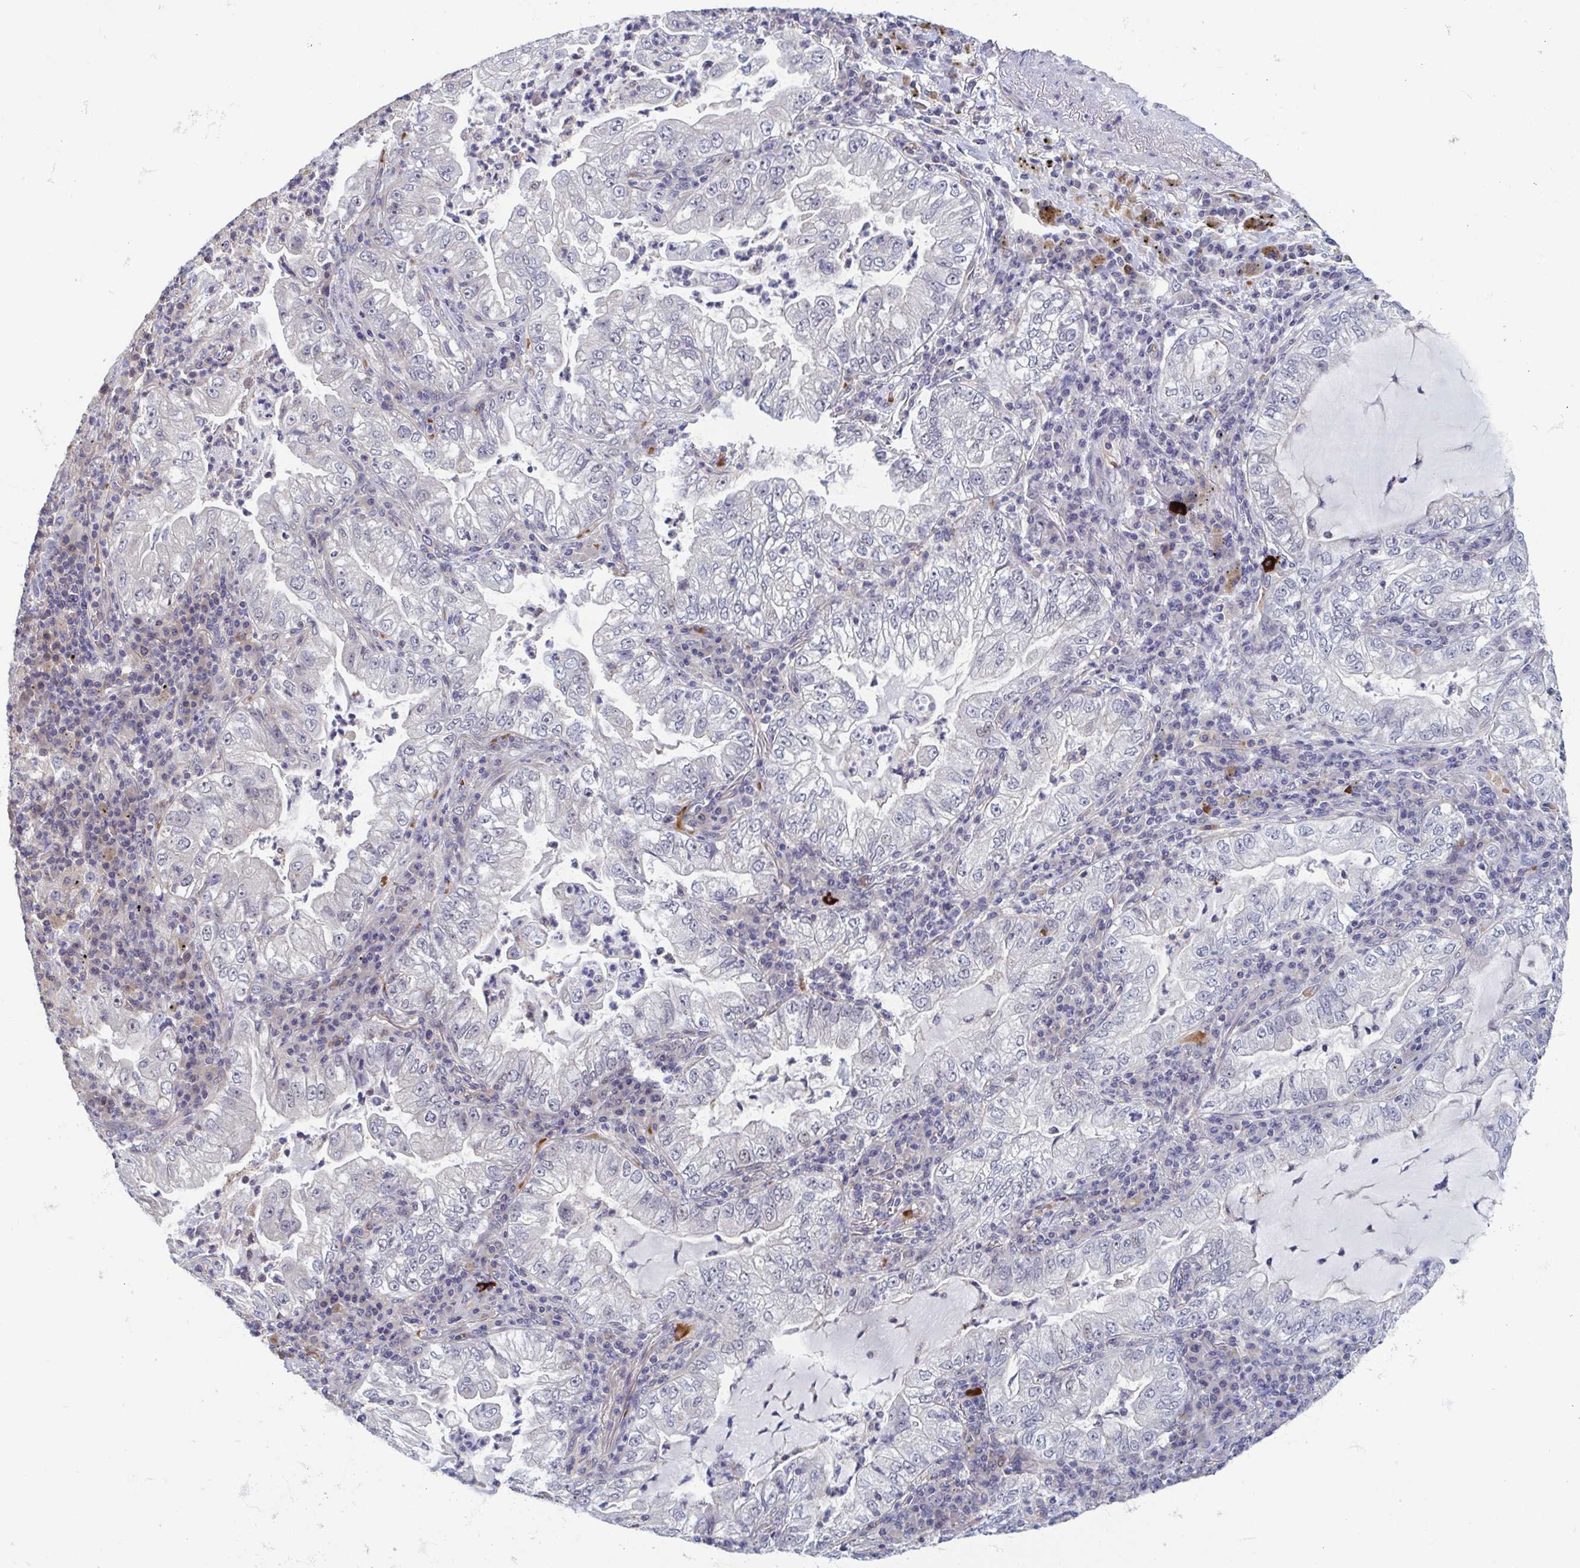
{"staining": {"intensity": "negative", "quantity": "none", "location": "none"}, "tissue": "lung cancer", "cell_type": "Tumor cells", "image_type": "cancer", "snomed": [{"axis": "morphology", "description": "Adenocarcinoma, NOS"}, {"axis": "topography", "description": "Lung"}], "caption": "Adenocarcinoma (lung) stained for a protein using immunohistochemistry shows no expression tumor cells.", "gene": "LRRC38", "patient": {"sex": "female", "age": 73}}